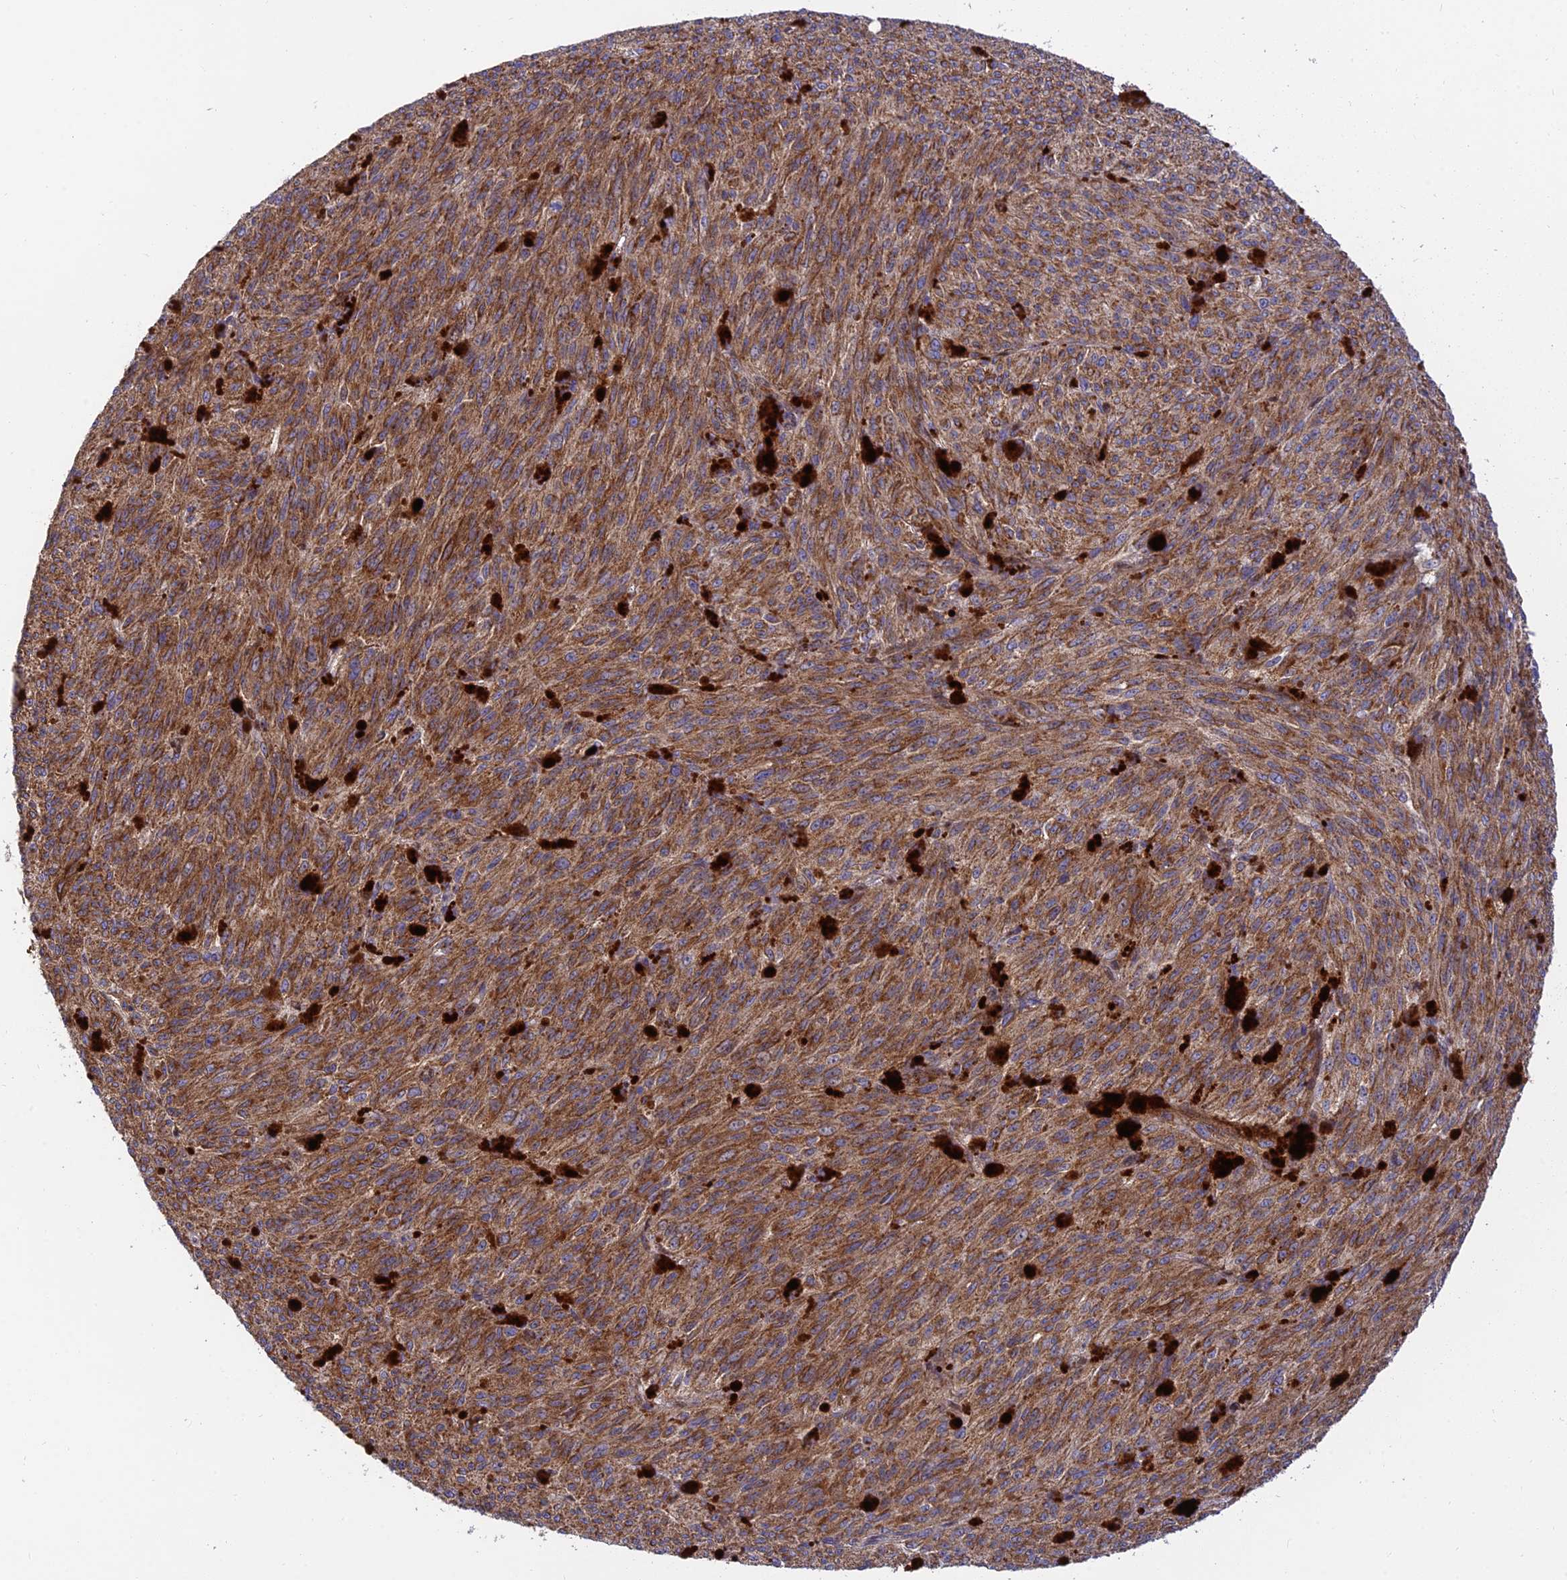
{"staining": {"intensity": "moderate", "quantity": ">75%", "location": "cytoplasmic/membranous"}, "tissue": "melanoma", "cell_type": "Tumor cells", "image_type": "cancer", "snomed": [{"axis": "morphology", "description": "Malignant melanoma, NOS"}, {"axis": "topography", "description": "Skin"}], "caption": "Protein expression analysis of human melanoma reveals moderate cytoplasmic/membranous expression in approximately >75% of tumor cells.", "gene": "PODNL1", "patient": {"sex": "female", "age": 52}}